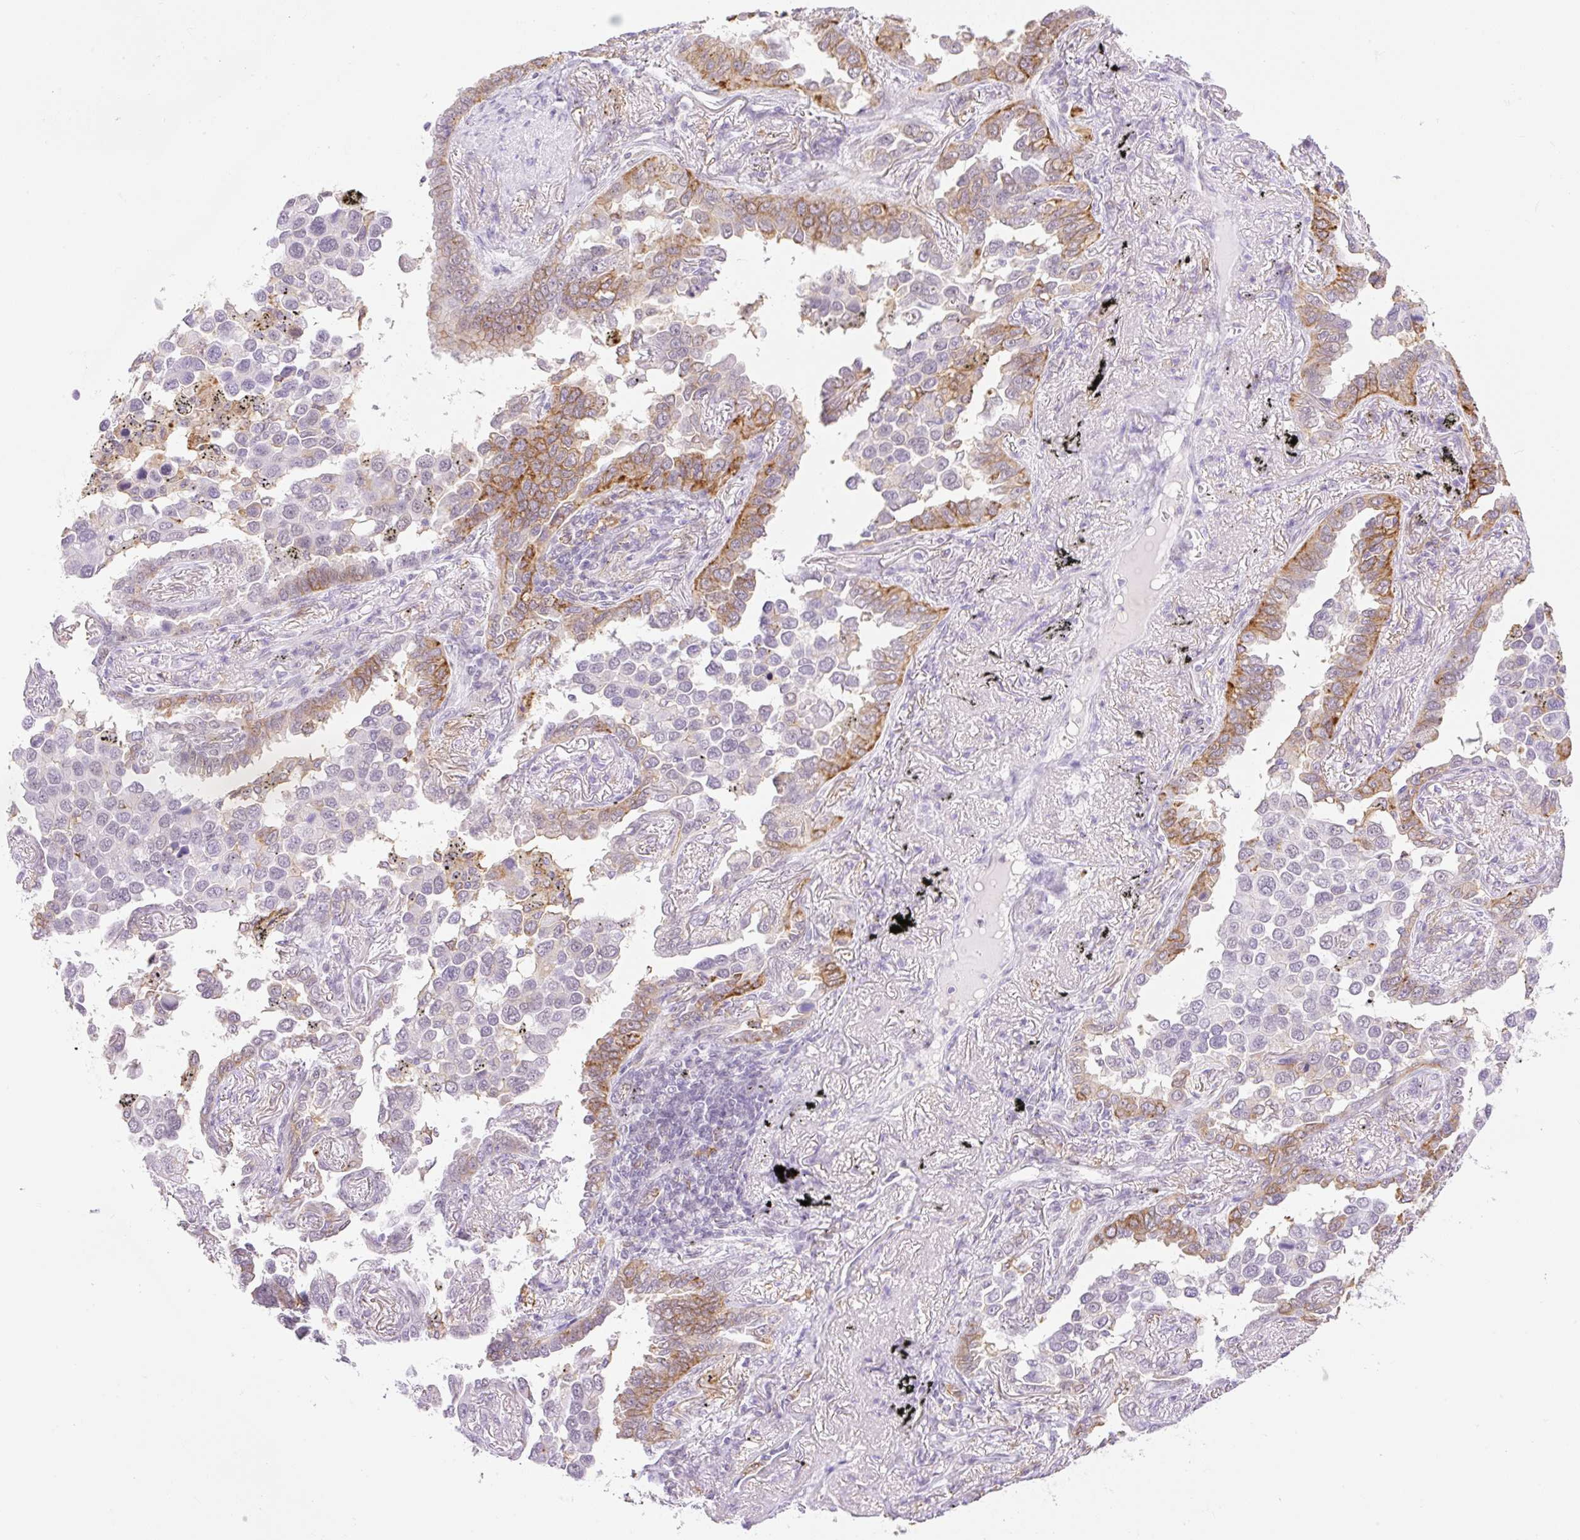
{"staining": {"intensity": "moderate", "quantity": "25%-75%", "location": "cytoplasmic/membranous"}, "tissue": "lung cancer", "cell_type": "Tumor cells", "image_type": "cancer", "snomed": [{"axis": "morphology", "description": "Adenocarcinoma, NOS"}, {"axis": "topography", "description": "Lung"}], "caption": "Immunohistochemical staining of adenocarcinoma (lung) exhibits medium levels of moderate cytoplasmic/membranous protein staining in approximately 25%-75% of tumor cells.", "gene": "PALM3", "patient": {"sex": "male", "age": 67}}